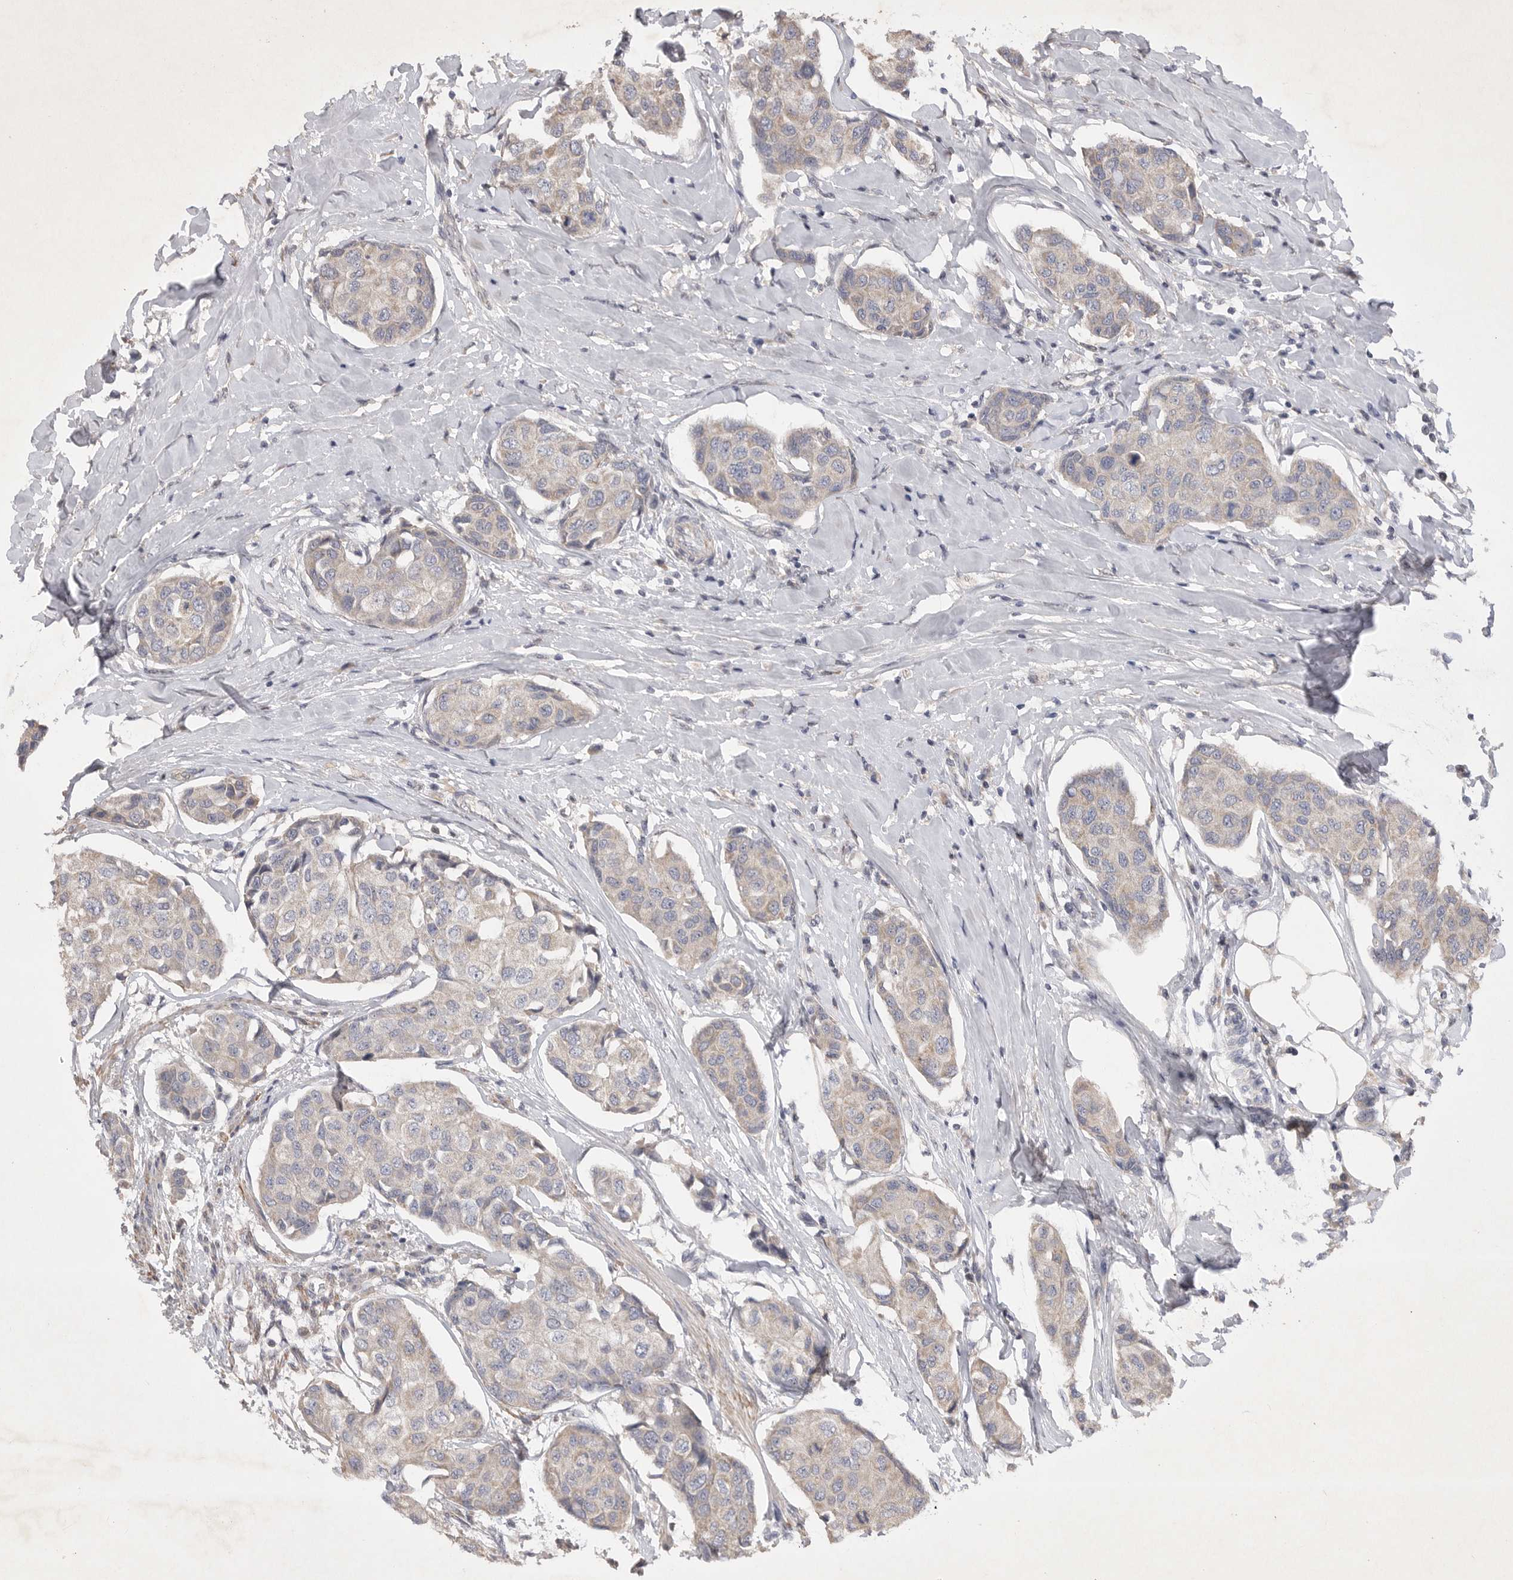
{"staining": {"intensity": "weak", "quantity": "<25%", "location": "cytoplasmic/membranous"}, "tissue": "breast cancer", "cell_type": "Tumor cells", "image_type": "cancer", "snomed": [{"axis": "morphology", "description": "Duct carcinoma"}, {"axis": "topography", "description": "Breast"}], "caption": "Photomicrograph shows no significant protein staining in tumor cells of infiltrating ductal carcinoma (breast).", "gene": "EDEM3", "patient": {"sex": "female", "age": 80}}